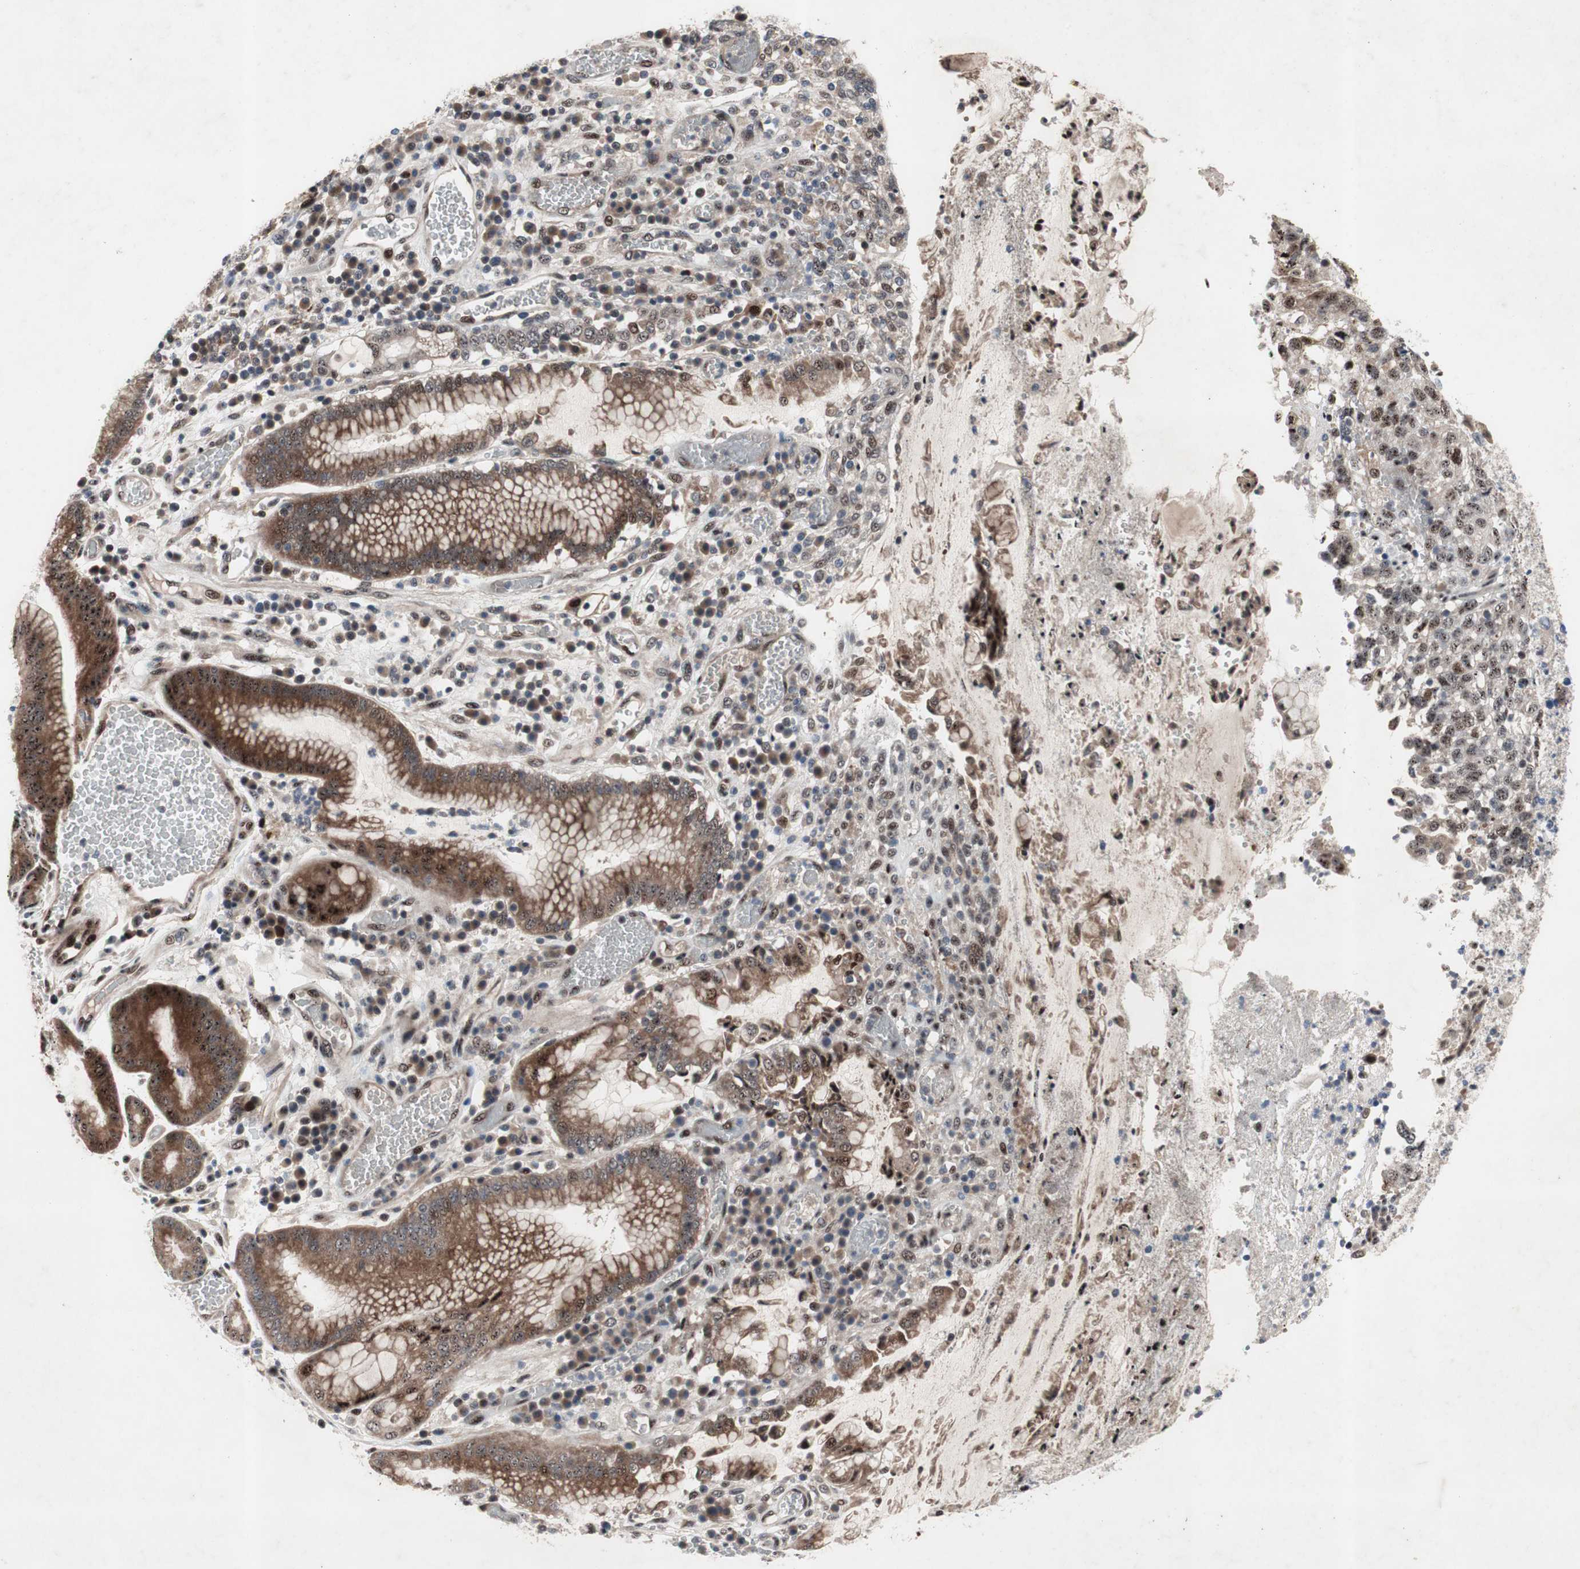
{"staining": {"intensity": "moderate", "quantity": ">75%", "location": "cytoplasmic/membranous,nuclear"}, "tissue": "stomach cancer", "cell_type": "Tumor cells", "image_type": "cancer", "snomed": [{"axis": "morphology", "description": "Normal tissue, NOS"}, {"axis": "morphology", "description": "Adenocarcinoma, NOS"}, {"axis": "topography", "description": "Stomach"}], "caption": "Protein analysis of stomach adenocarcinoma tissue demonstrates moderate cytoplasmic/membranous and nuclear expression in approximately >75% of tumor cells.", "gene": "SOX7", "patient": {"sex": "male", "age": 48}}